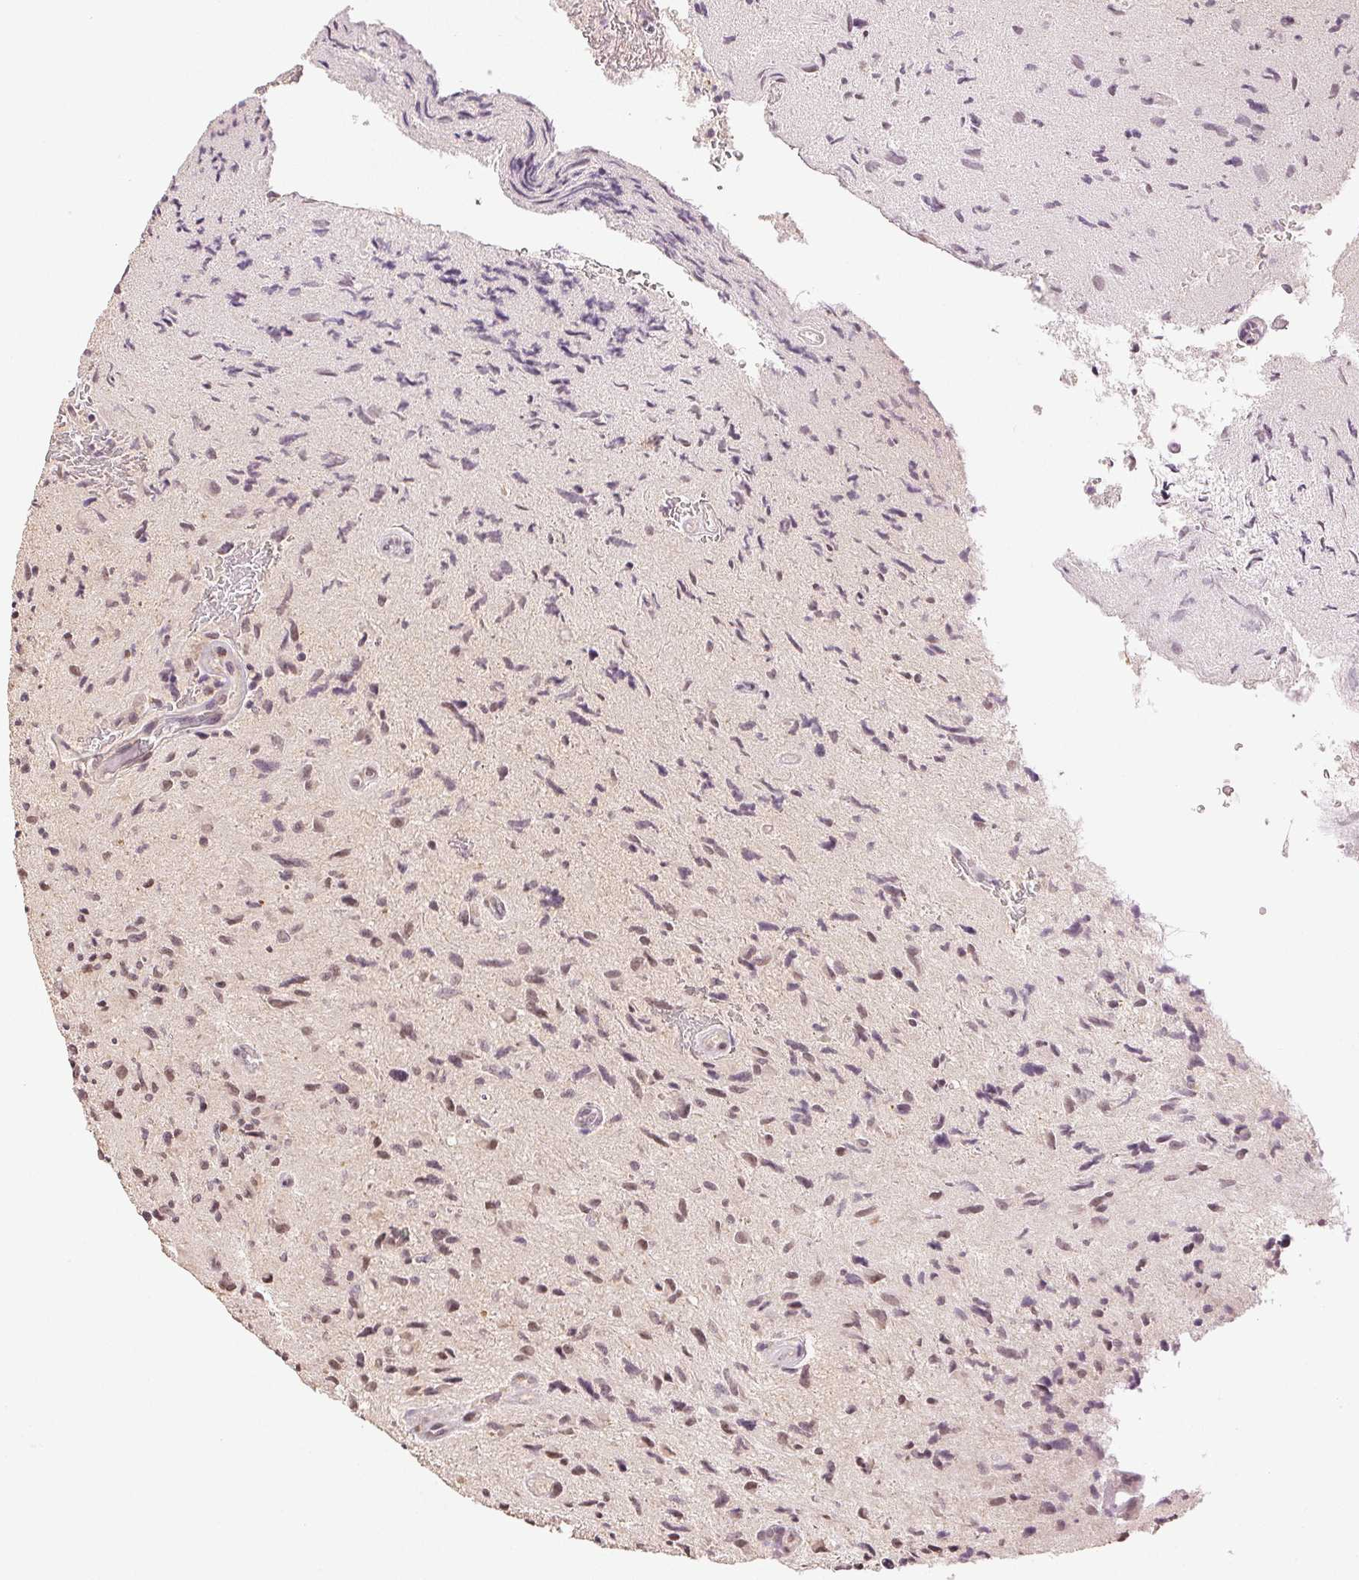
{"staining": {"intensity": "weak", "quantity": "25%-75%", "location": "nuclear"}, "tissue": "glioma", "cell_type": "Tumor cells", "image_type": "cancer", "snomed": [{"axis": "morphology", "description": "Glioma, malignant, High grade"}, {"axis": "topography", "description": "Brain"}], "caption": "DAB (3,3'-diaminobenzidine) immunohistochemical staining of human malignant high-grade glioma exhibits weak nuclear protein positivity in approximately 25%-75% of tumor cells. Nuclei are stained in blue.", "gene": "PLCB1", "patient": {"sex": "male", "age": 54}}